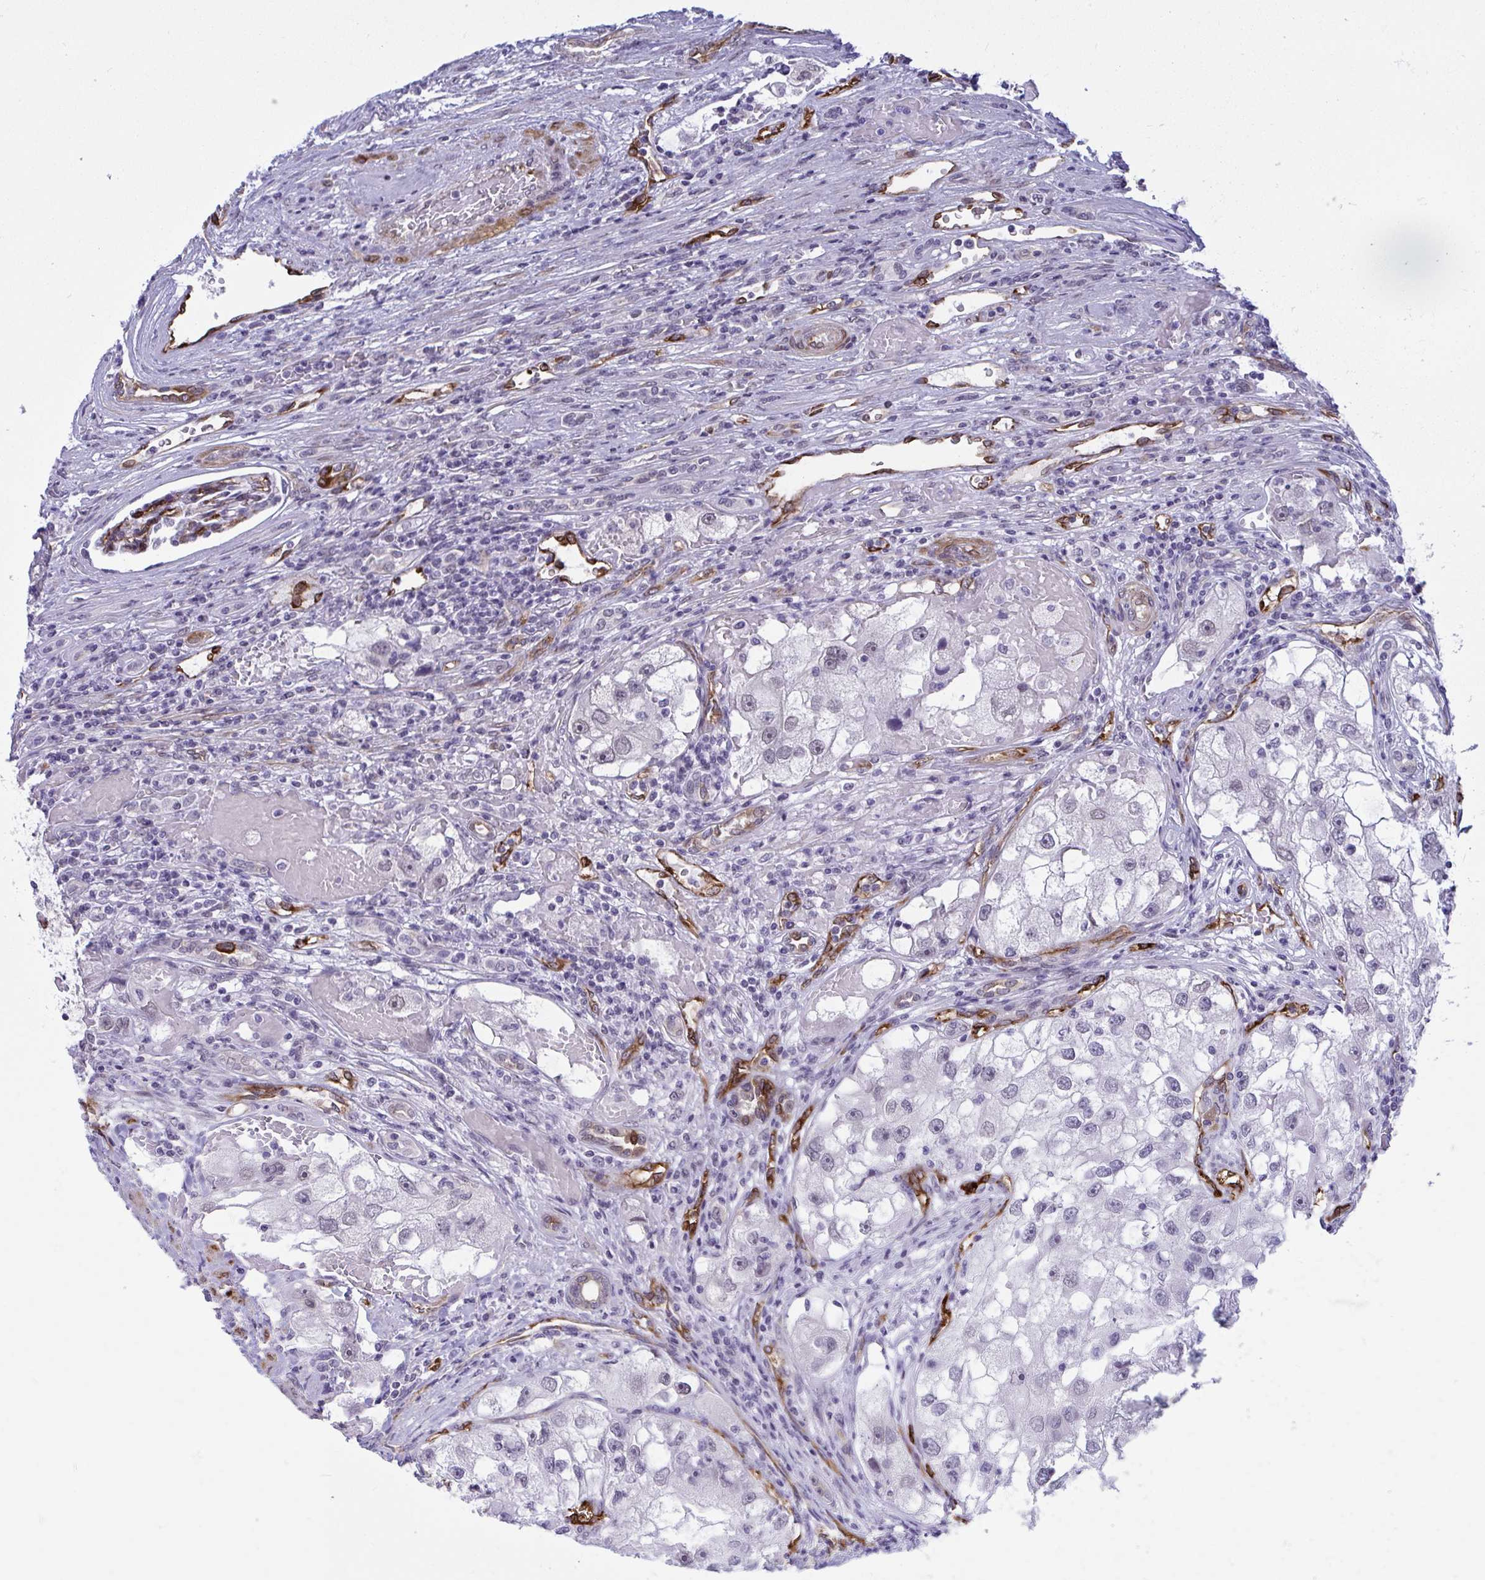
{"staining": {"intensity": "negative", "quantity": "none", "location": "none"}, "tissue": "renal cancer", "cell_type": "Tumor cells", "image_type": "cancer", "snomed": [{"axis": "morphology", "description": "Adenocarcinoma, NOS"}, {"axis": "topography", "description": "Kidney"}], "caption": "The image exhibits no staining of tumor cells in renal cancer.", "gene": "EML1", "patient": {"sex": "male", "age": 63}}